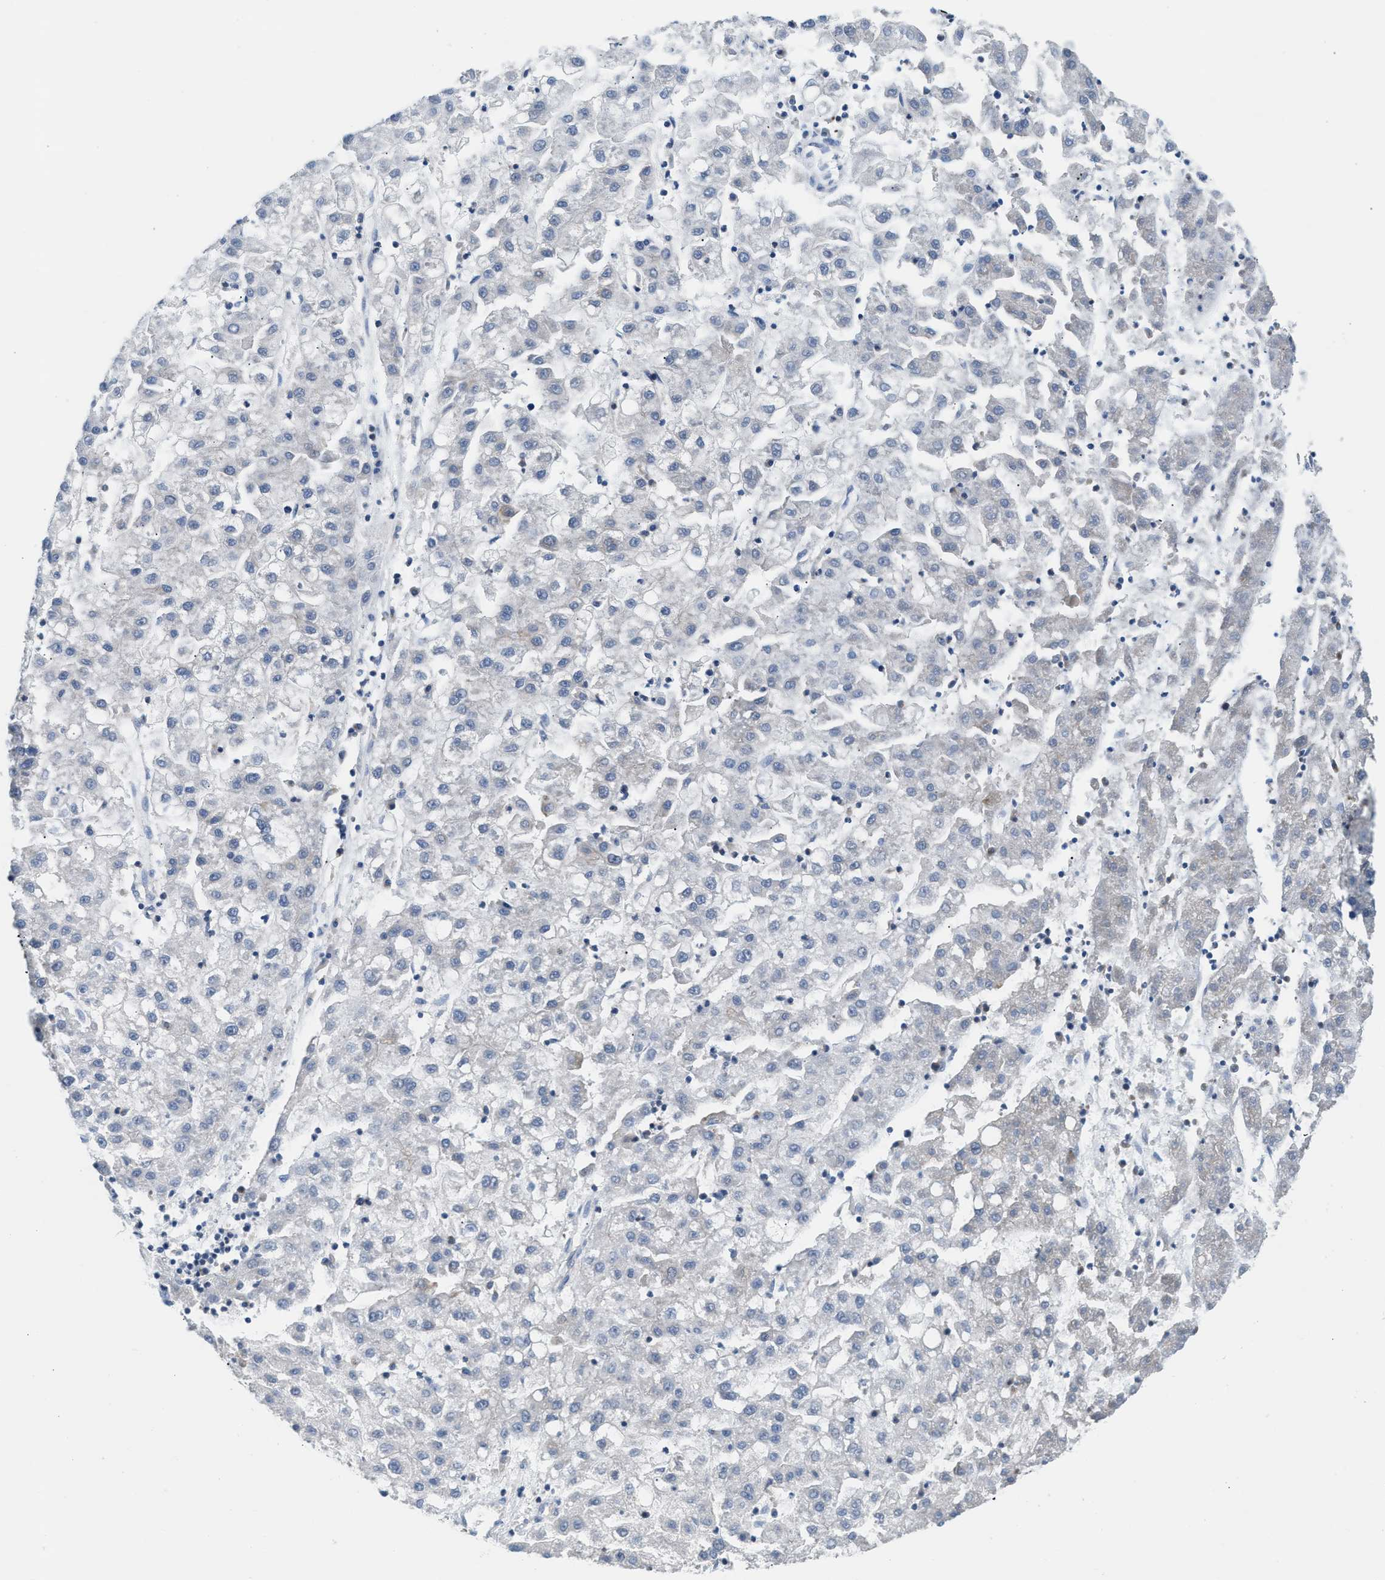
{"staining": {"intensity": "negative", "quantity": "none", "location": "none"}, "tissue": "liver cancer", "cell_type": "Tumor cells", "image_type": "cancer", "snomed": [{"axis": "morphology", "description": "Carcinoma, Hepatocellular, NOS"}, {"axis": "topography", "description": "Liver"}], "caption": "An image of human liver cancer (hepatocellular carcinoma) is negative for staining in tumor cells. (DAB (3,3'-diaminobenzidine) IHC with hematoxylin counter stain).", "gene": "TBC1D15", "patient": {"sex": "male", "age": 72}}